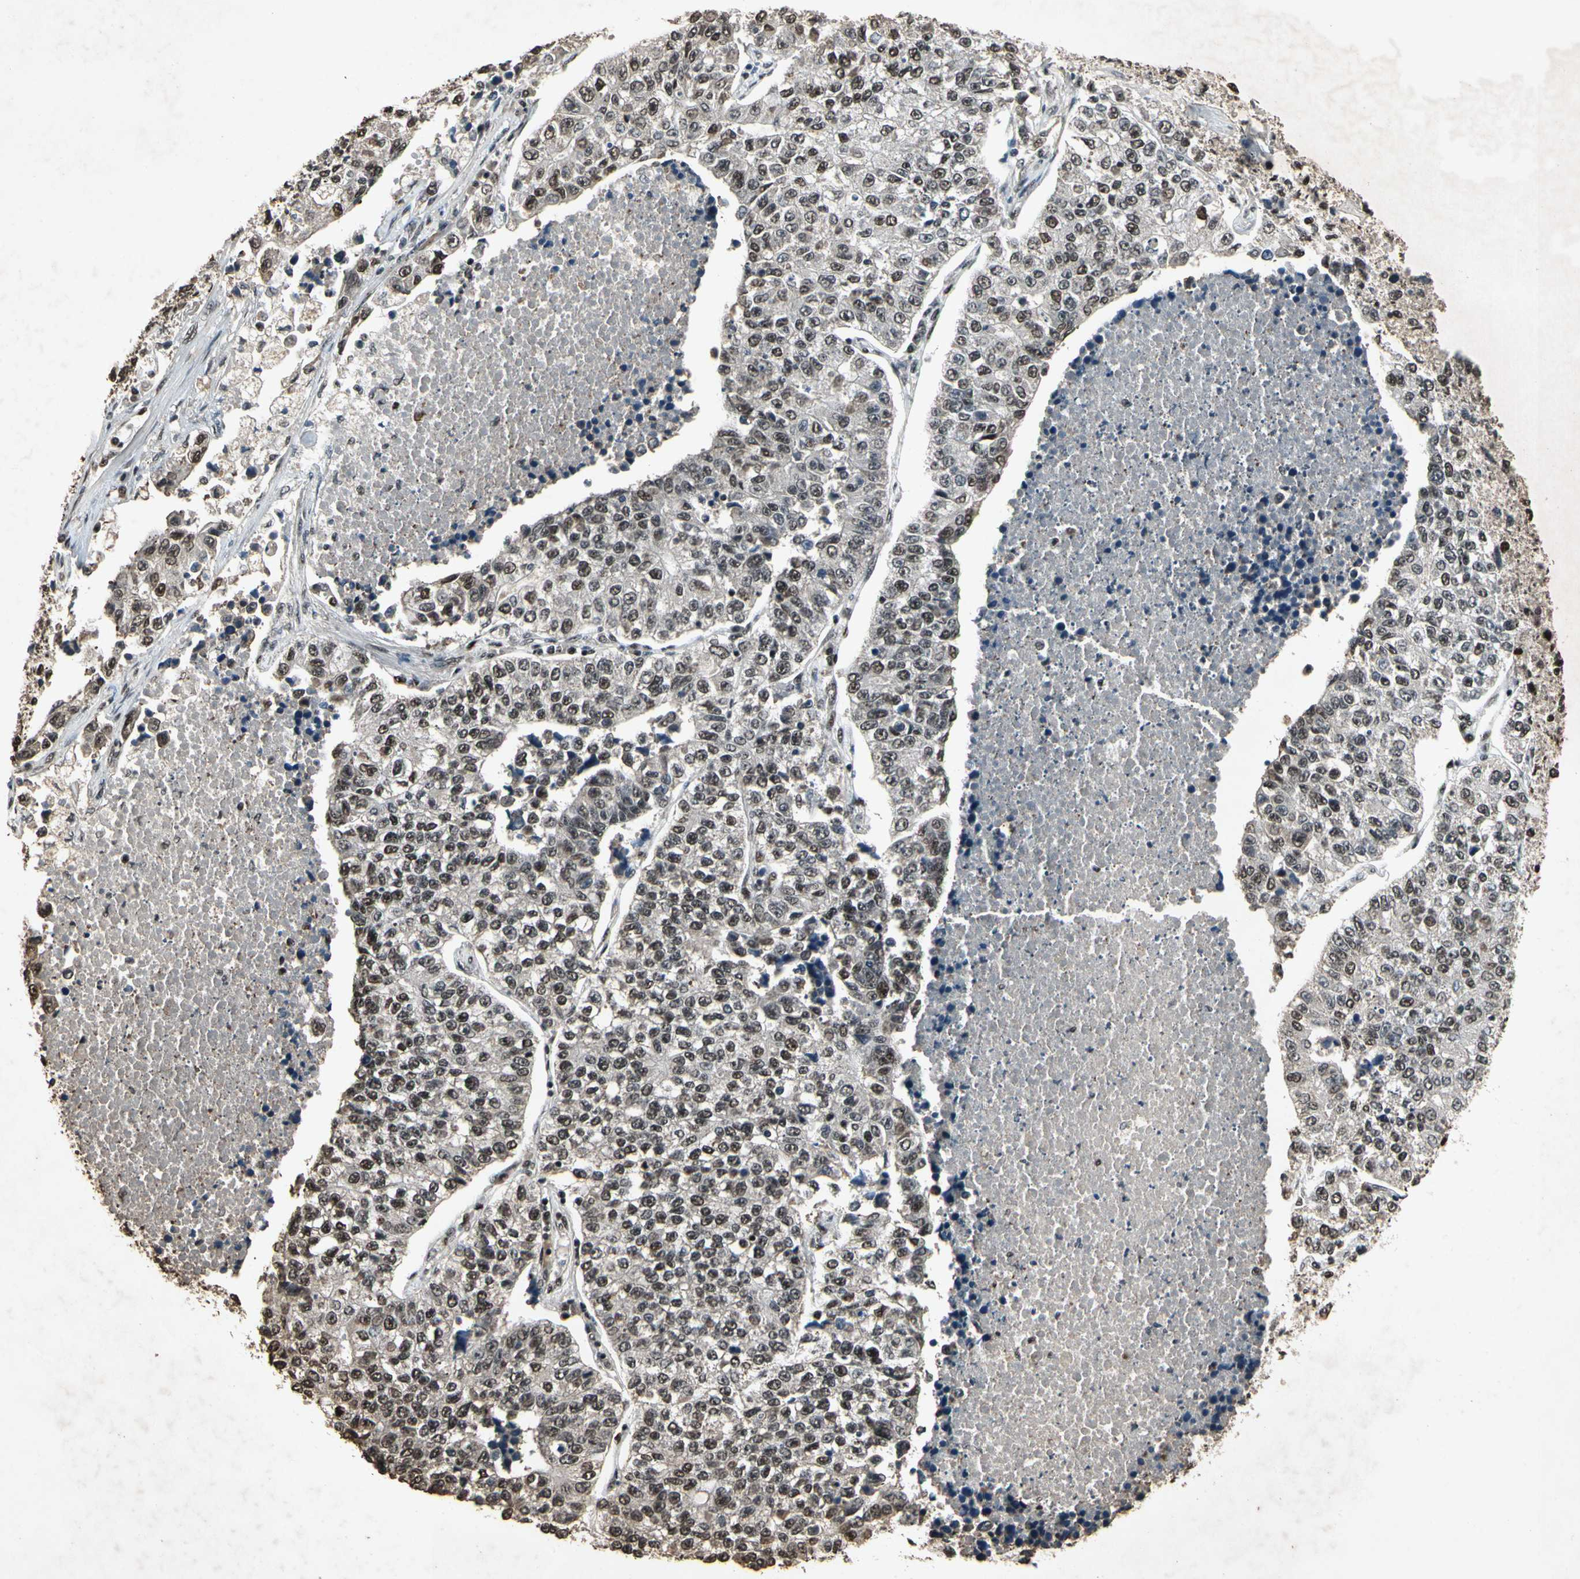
{"staining": {"intensity": "strong", "quantity": ">75%", "location": "nuclear"}, "tissue": "lung cancer", "cell_type": "Tumor cells", "image_type": "cancer", "snomed": [{"axis": "morphology", "description": "Adenocarcinoma, NOS"}, {"axis": "topography", "description": "Lung"}], "caption": "Lung cancer (adenocarcinoma) stained with DAB (3,3'-diaminobenzidine) immunohistochemistry displays high levels of strong nuclear staining in about >75% of tumor cells. The staining was performed using DAB, with brown indicating positive protein expression. Nuclei are stained blue with hematoxylin.", "gene": "TBX2", "patient": {"sex": "male", "age": 49}}